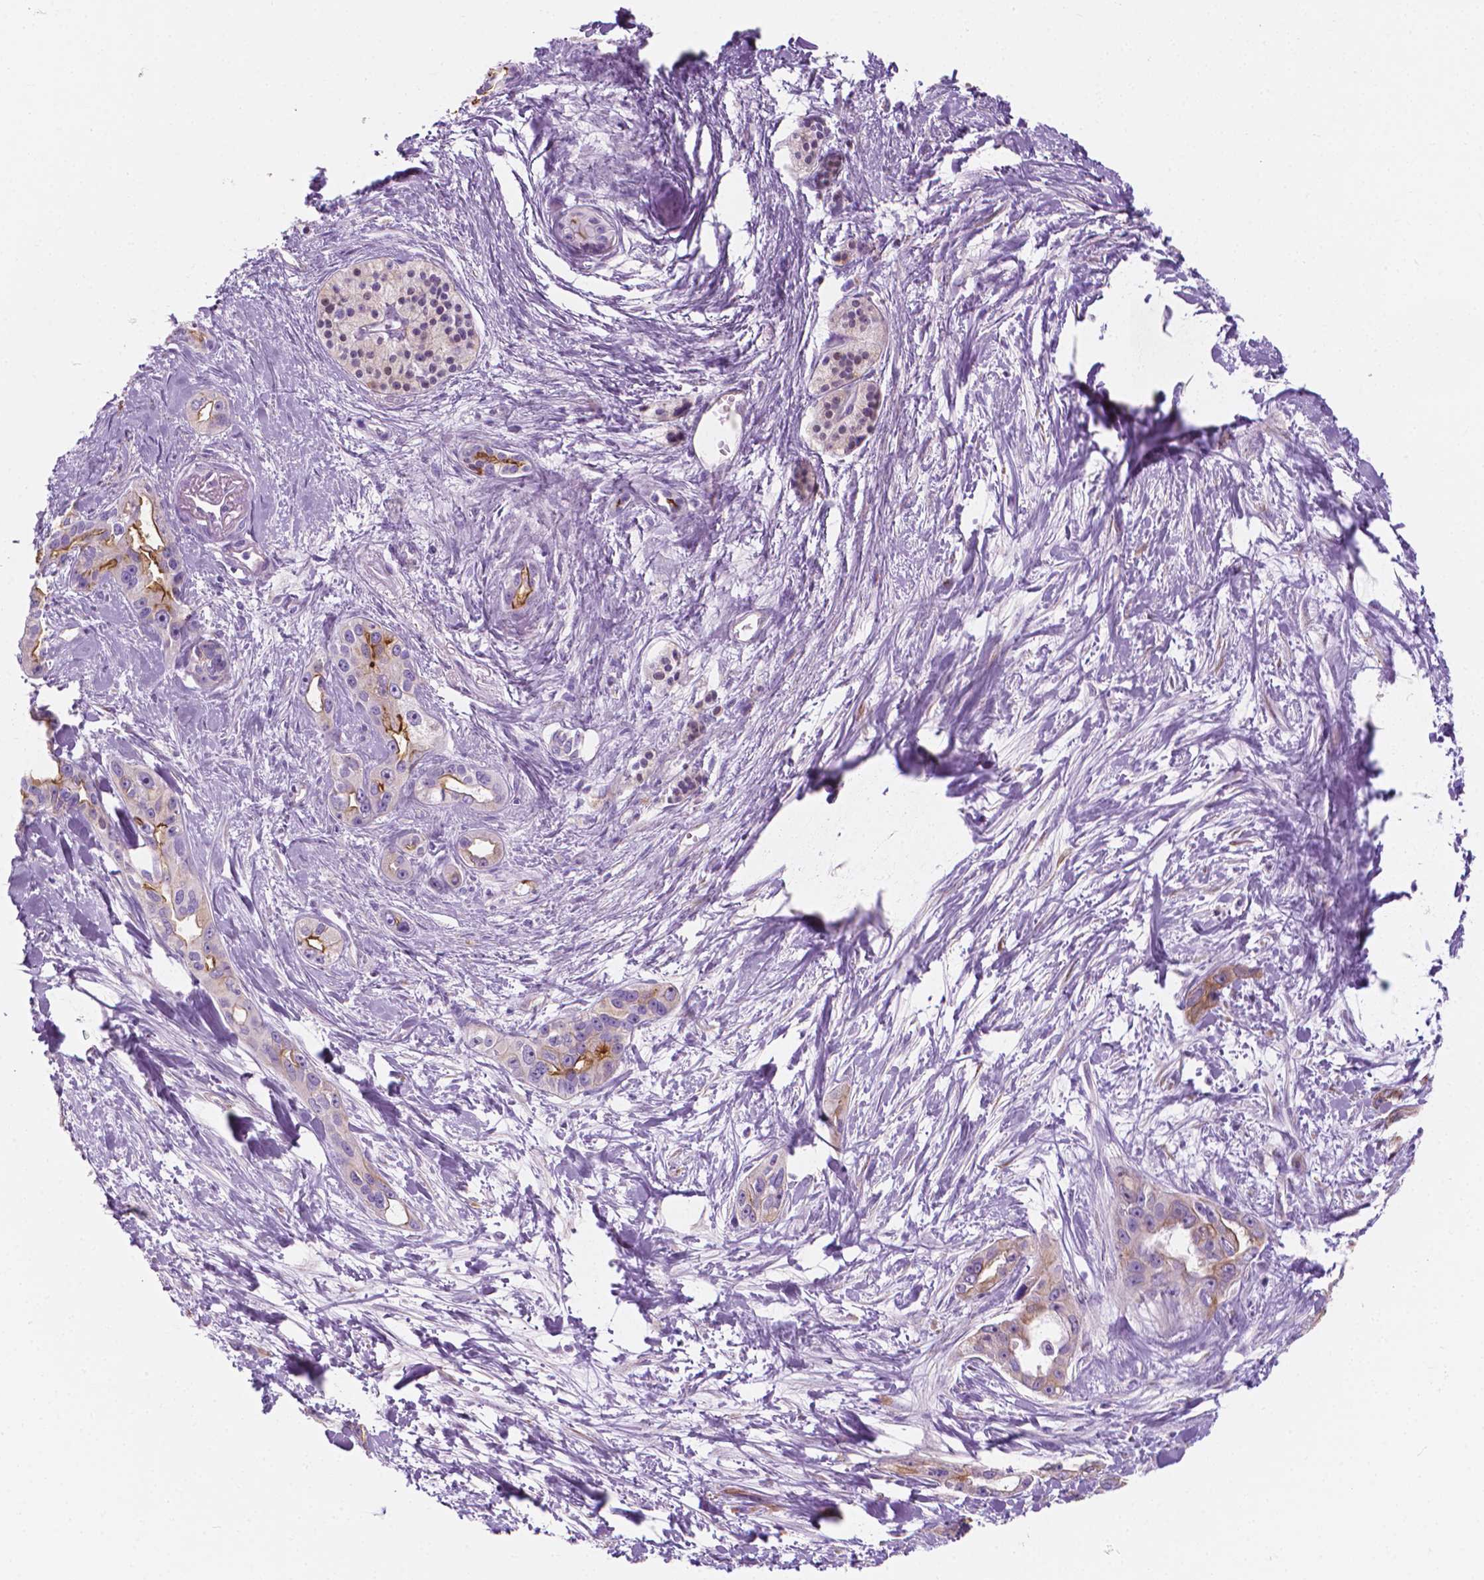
{"staining": {"intensity": "moderate", "quantity": "<25%", "location": "cytoplasmic/membranous"}, "tissue": "pancreatic cancer", "cell_type": "Tumor cells", "image_type": "cancer", "snomed": [{"axis": "morphology", "description": "Adenocarcinoma, NOS"}, {"axis": "topography", "description": "Pancreas"}], "caption": "Immunohistochemical staining of human pancreatic cancer (adenocarcinoma) exhibits low levels of moderate cytoplasmic/membranous protein expression in about <25% of tumor cells.", "gene": "EPPK1", "patient": {"sex": "female", "age": 50}}